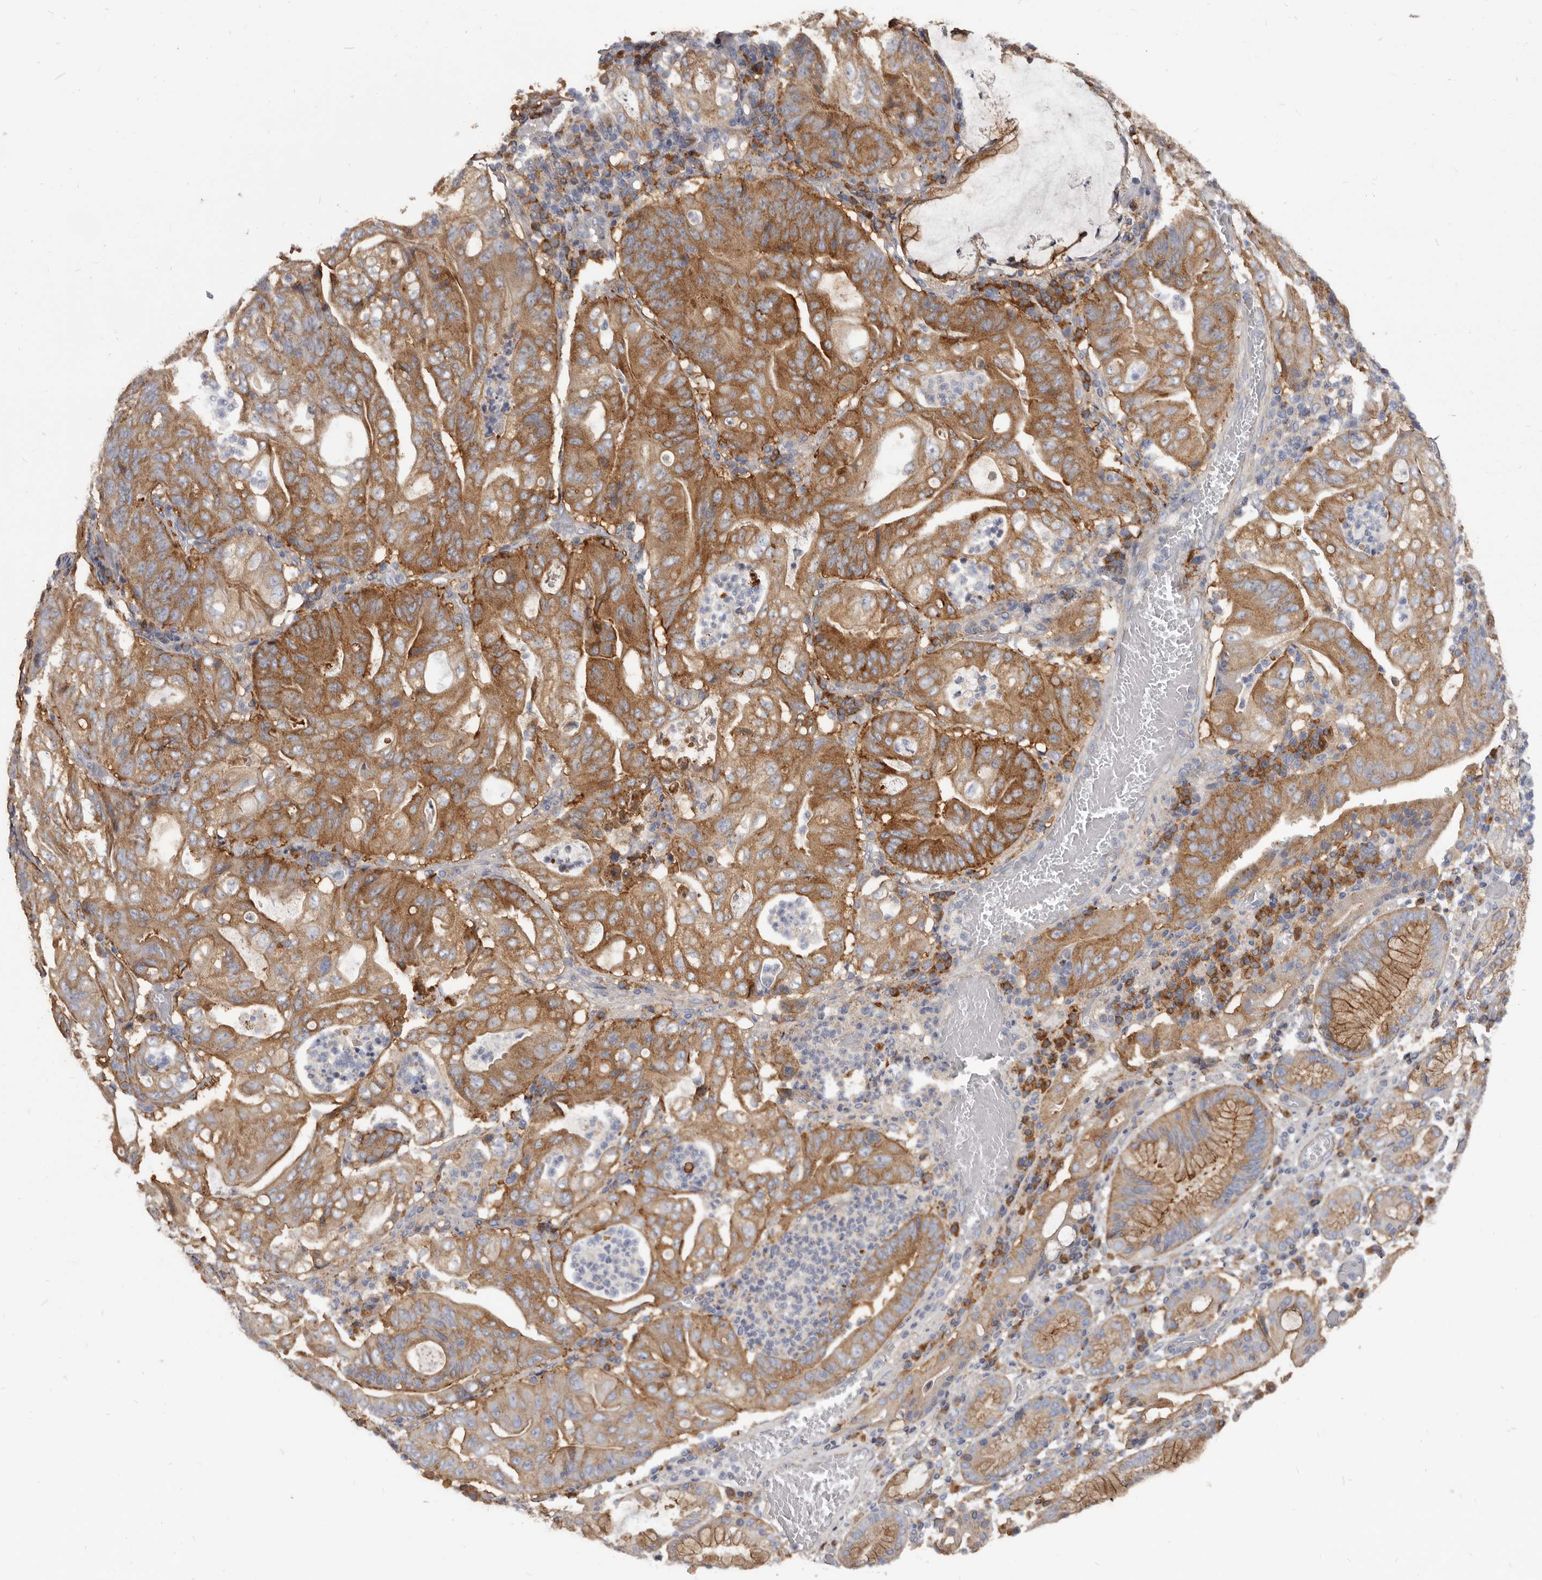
{"staining": {"intensity": "moderate", "quantity": ">75%", "location": "cytoplasmic/membranous"}, "tissue": "stomach cancer", "cell_type": "Tumor cells", "image_type": "cancer", "snomed": [{"axis": "morphology", "description": "Adenocarcinoma, NOS"}, {"axis": "topography", "description": "Stomach"}], "caption": "IHC (DAB (3,3'-diaminobenzidine)) staining of stomach adenocarcinoma exhibits moderate cytoplasmic/membranous protein positivity in about >75% of tumor cells.", "gene": "TPD52", "patient": {"sex": "female", "age": 73}}